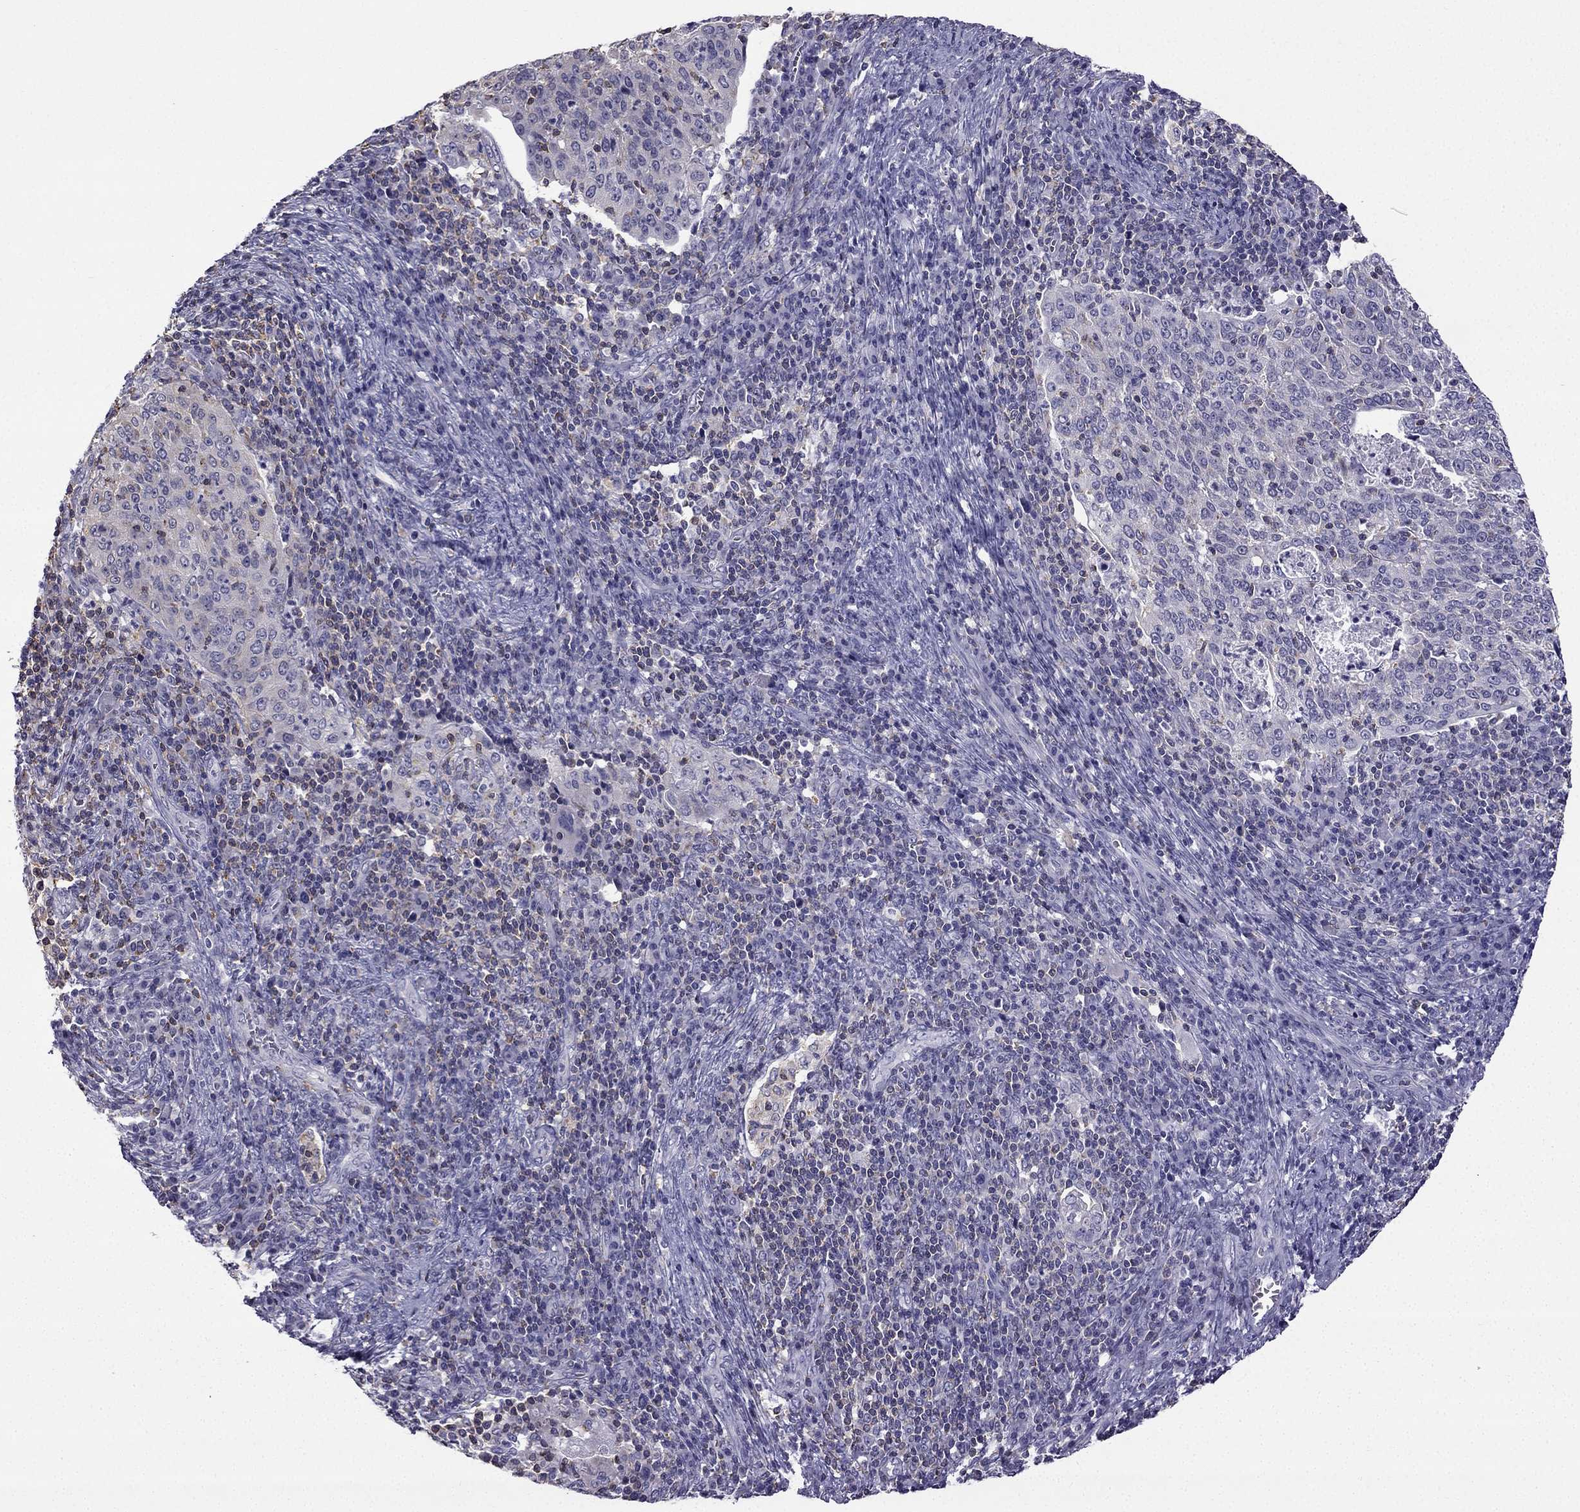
{"staining": {"intensity": "negative", "quantity": "none", "location": "none"}, "tissue": "cervical cancer", "cell_type": "Tumor cells", "image_type": "cancer", "snomed": [{"axis": "morphology", "description": "Squamous cell carcinoma, NOS"}, {"axis": "topography", "description": "Cervix"}], "caption": "Protein analysis of cervical cancer (squamous cell carcinoma) shows no significant staining in tumor cells.", "gene": "CCK", "patient": {"sex": "female", "age": 39}}